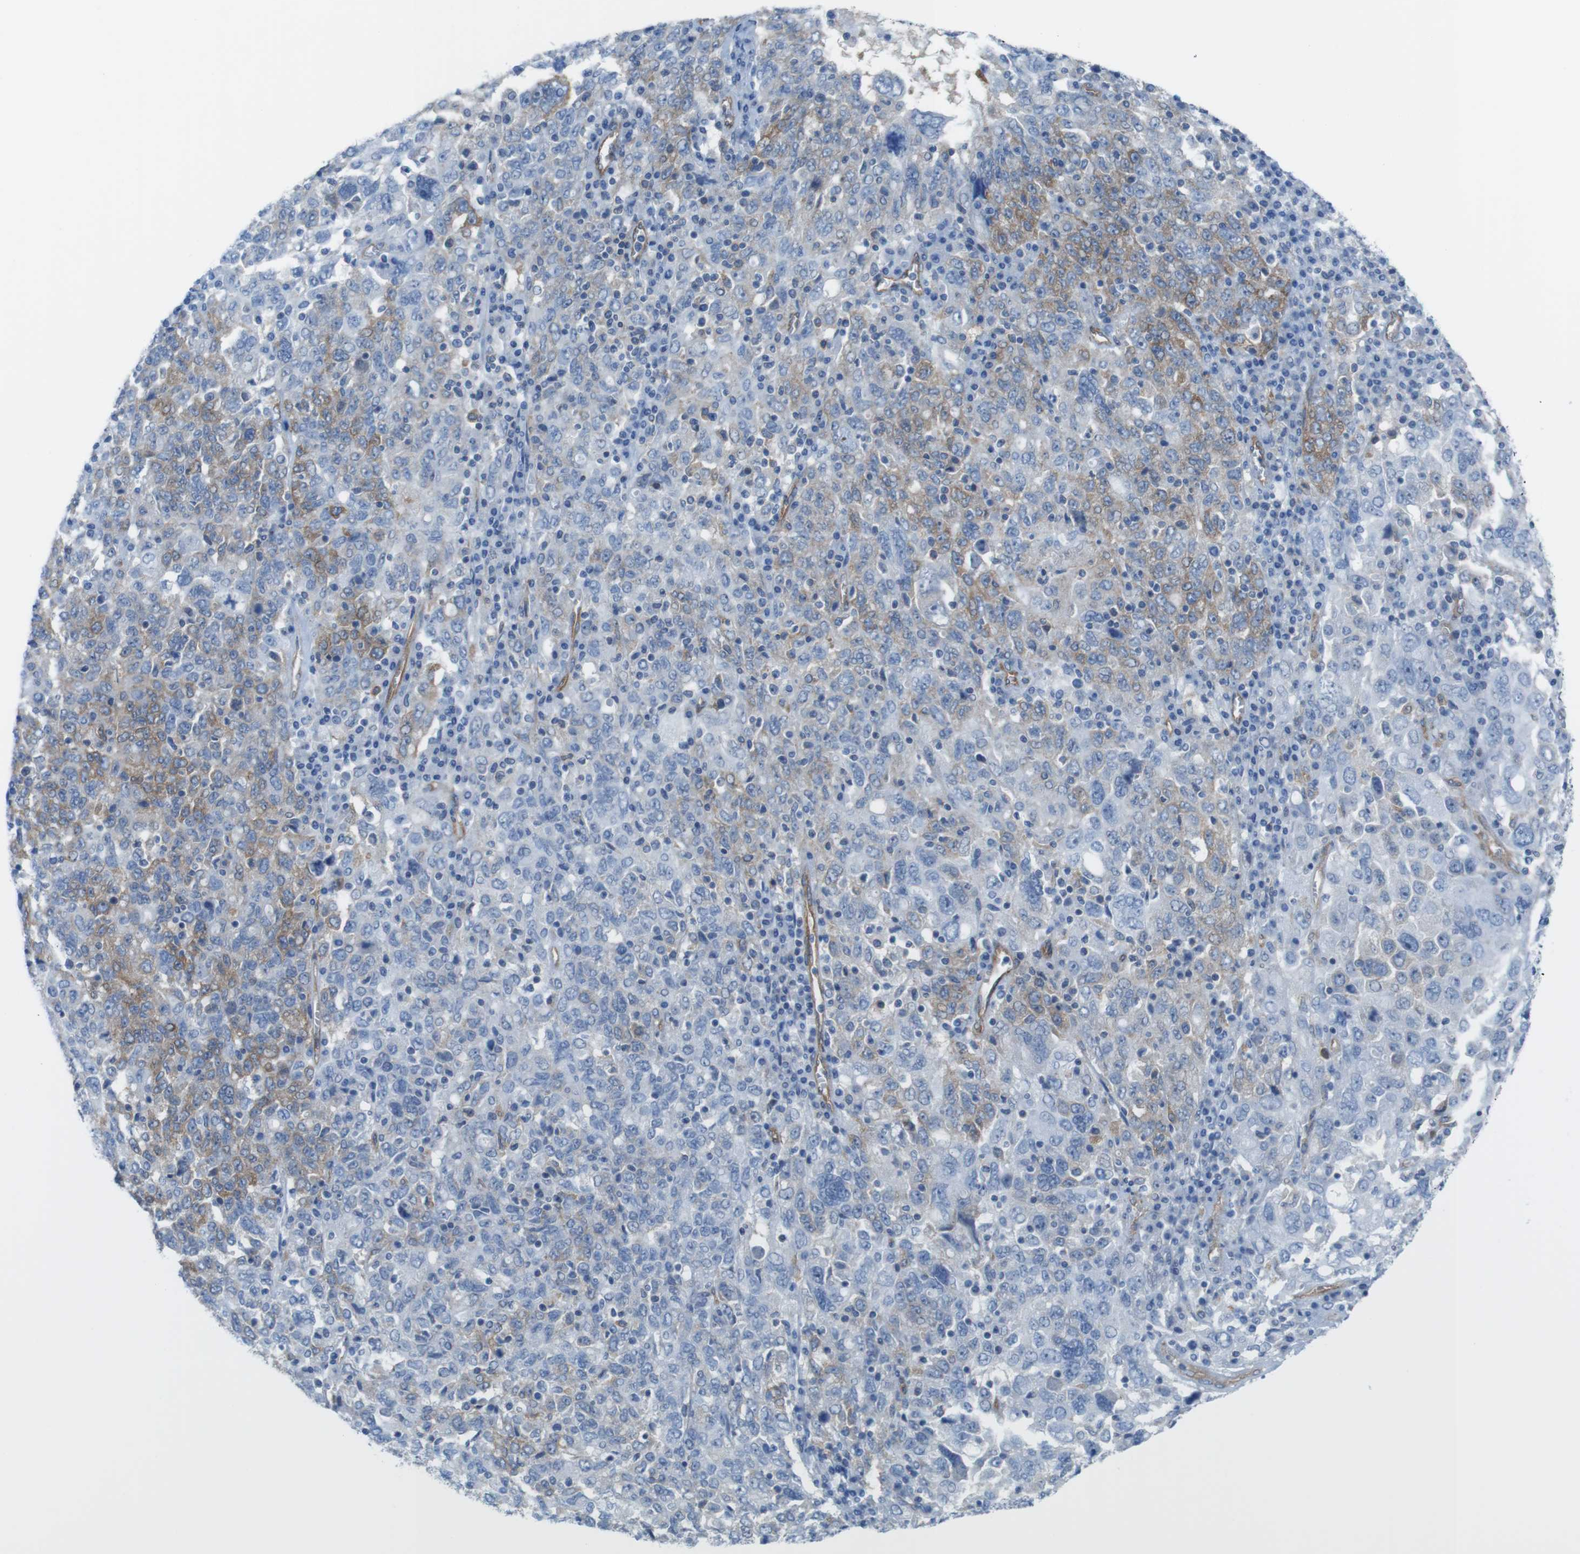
{"staining": {"intensity": "moderate", "quantity": "25%-75%", "location": "cytoplasmic/membranous"}, "tissue": "ovarian cancer", "cell_type": "Tumor cells", "image_type": "cancer", "snomed": [{"axis": "morphology", "description": "Carcinoma, endometroid"}, {"axis": "topography", "description": "Ovary"}], "caption": "Endometroid carcinoma (ovarian) tissue shows moderate cytoplasmic/membranous positivity in about 25%-75% of tumor cells, visualized by immunohistochemistry. The protein is stained brown, and the nuclei are stained in blue (DAB IHC with brightfield microscopy, high magnification).", "gene": "DIAPH2", "patient": {"sex": "female", "age": 62}}